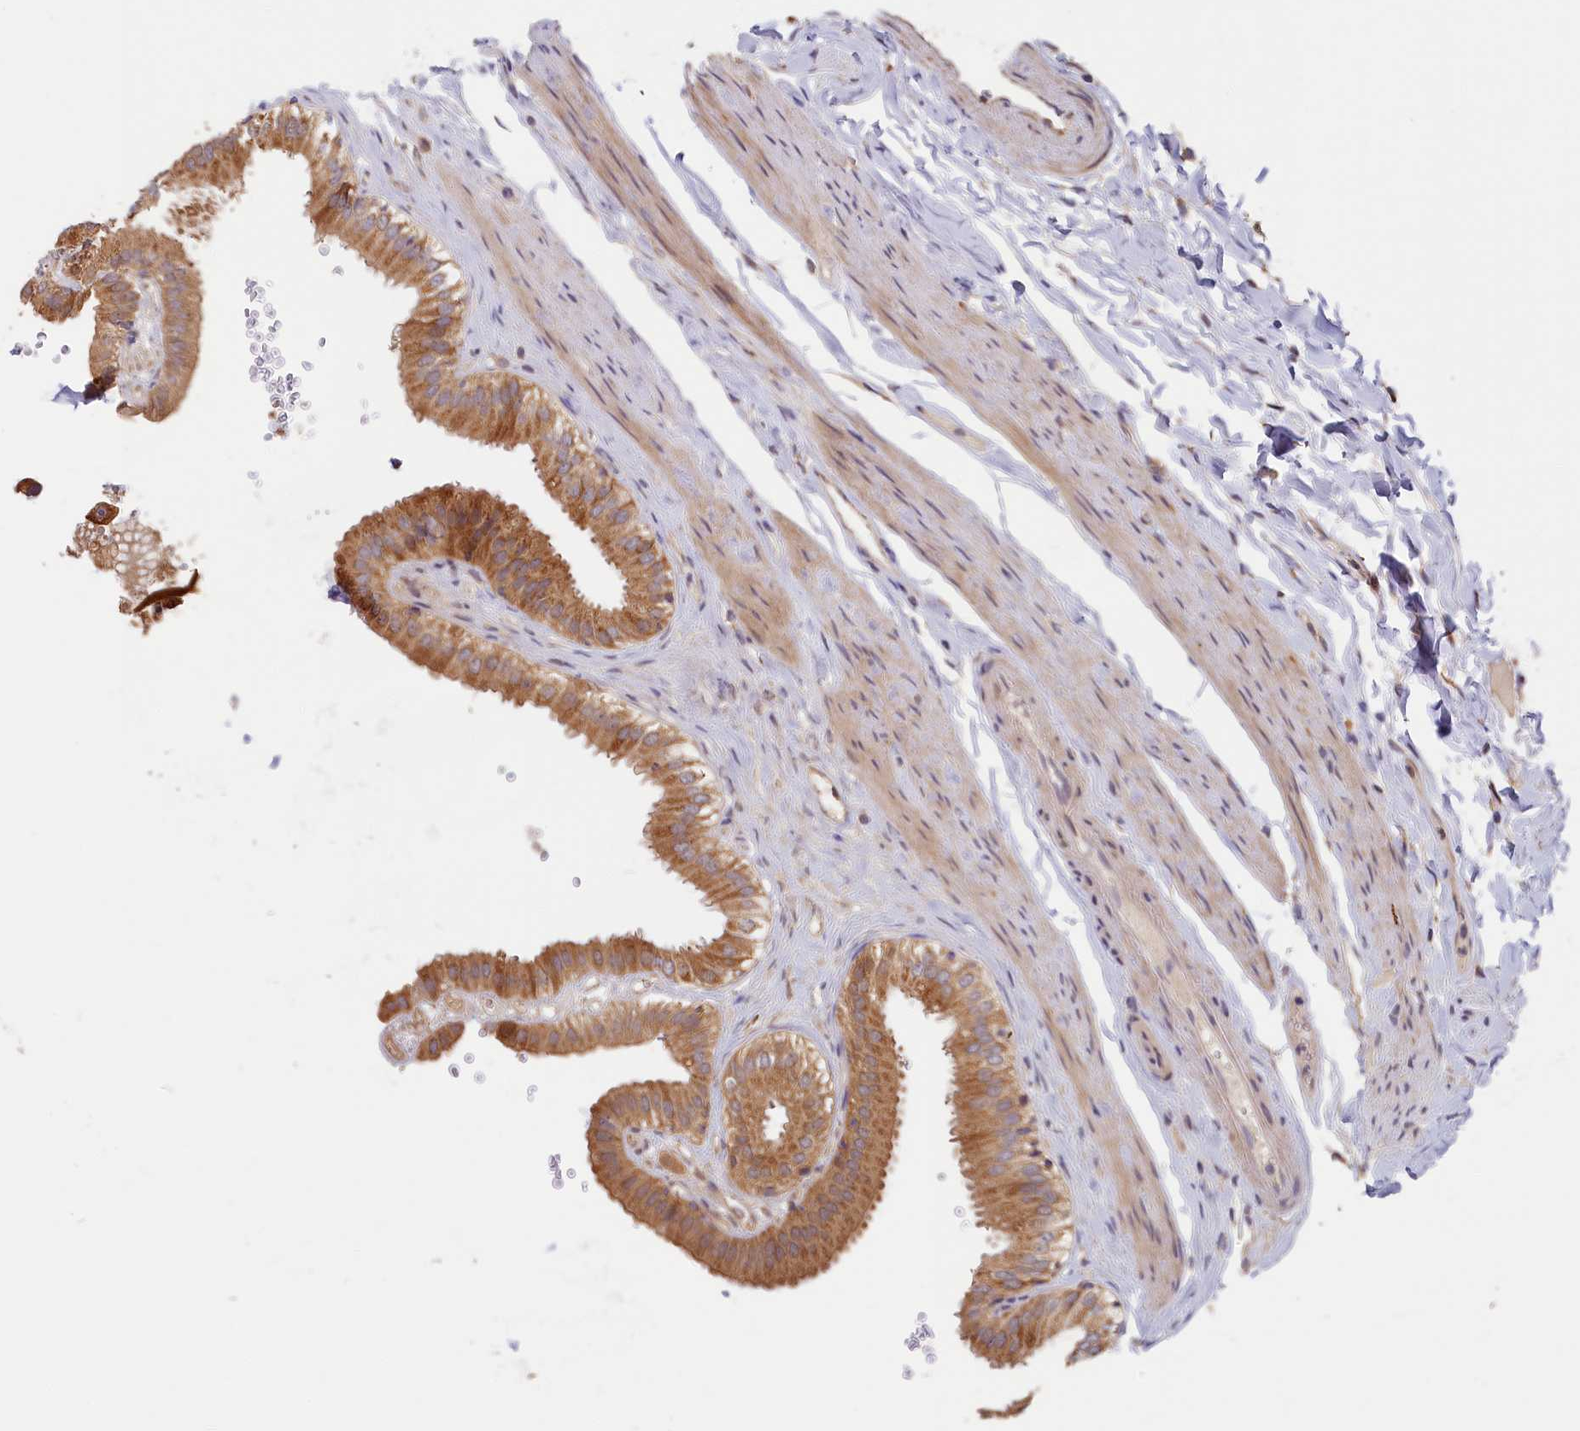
{"staining": {"intensity": "strong", "quantity": ">75%", "location": "cytoplasmic/membranous,nuclear"}, "tissue": "gallbladder", "cell_type": "Glandular cells", "image_type": "normal", "snomed": [{"axis": "morphology", "description": "Normal tissue, NOS"}, {"axis": "topography", "description": "Gallbladder"}], "caption": "A high amount of strong cytoplasmic/membranous,nuclear positivity is present in about >75% of glandular cells in unremarkable gallbladder.", "gene": "CEP44", "patient": {"sex": "female", "age": 61}}